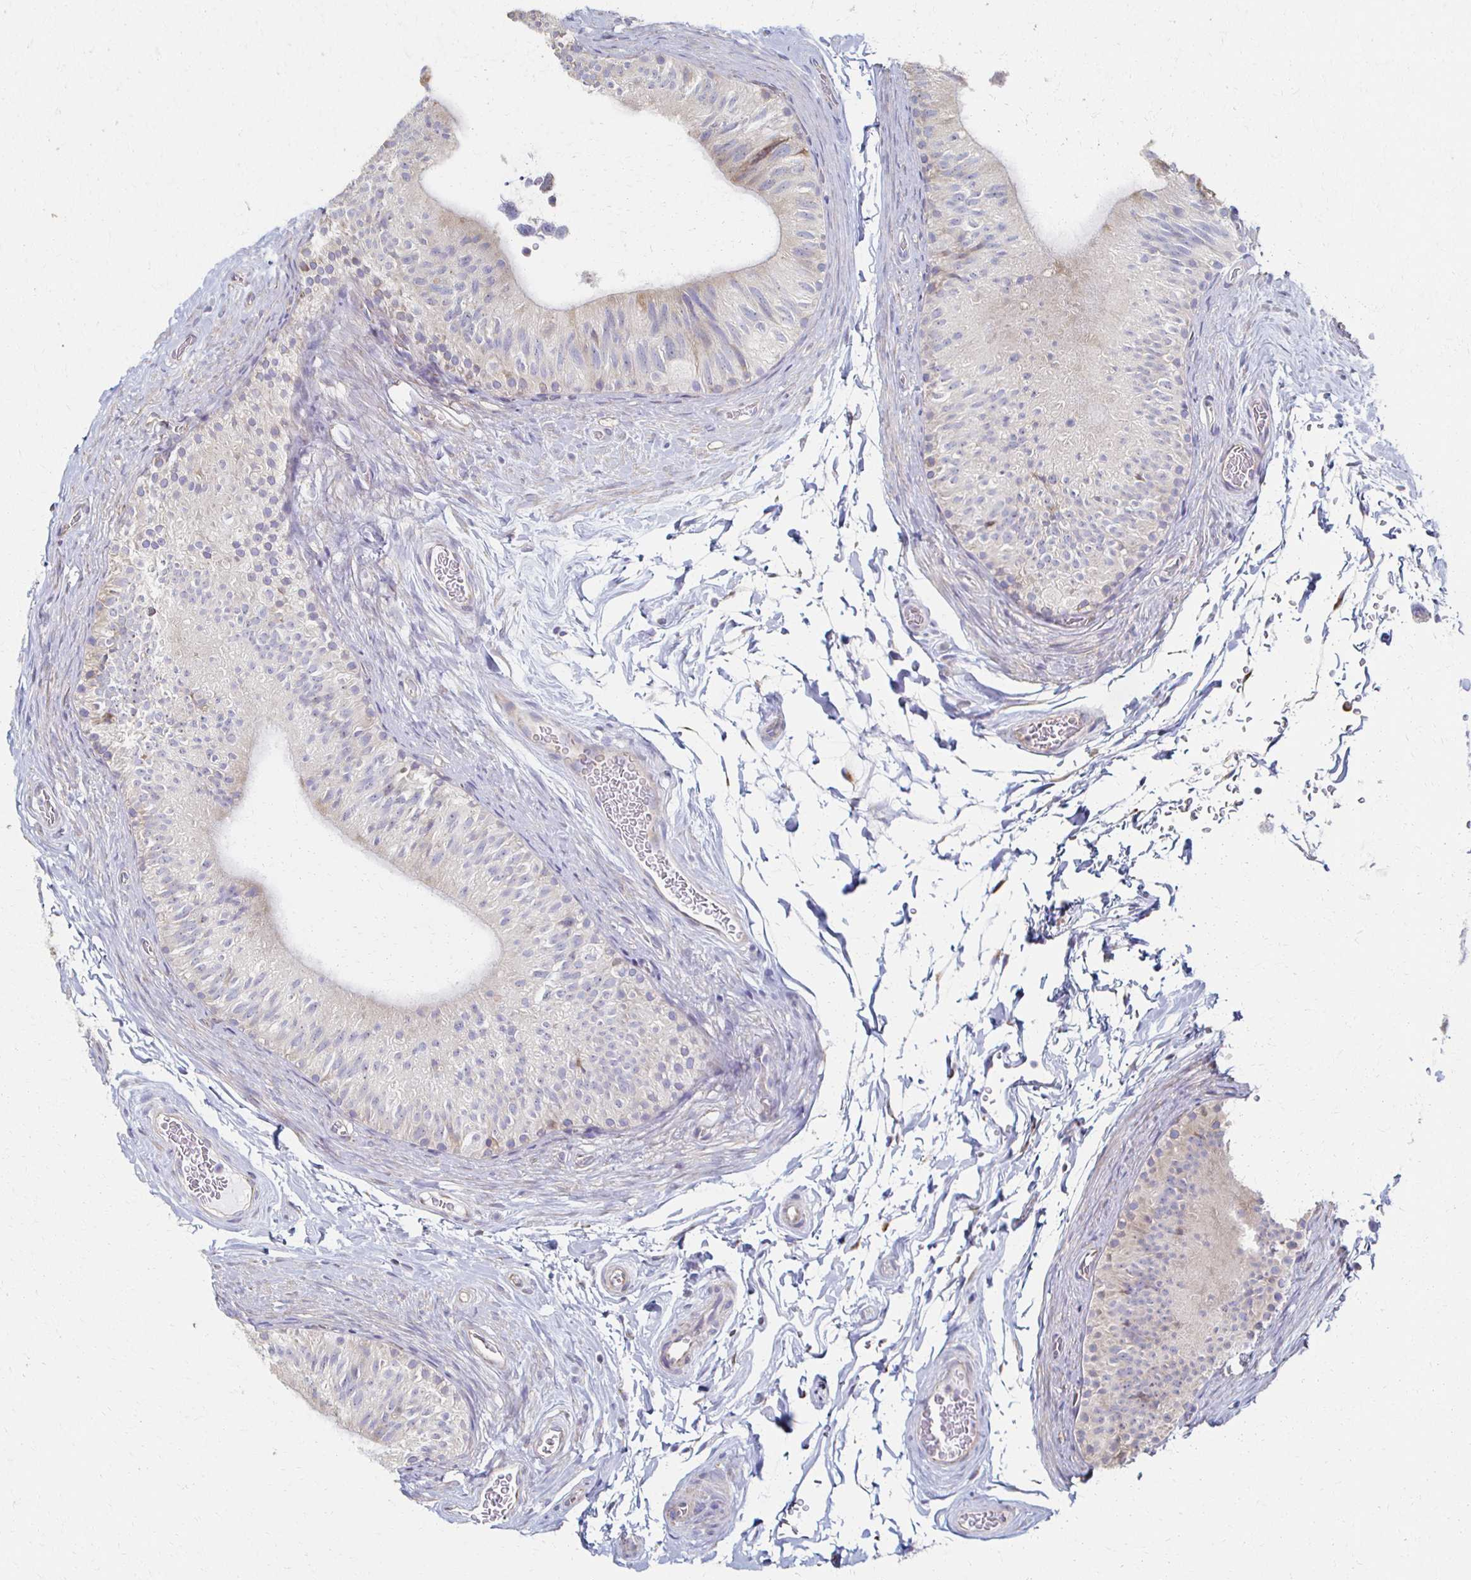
{"staining": {"intensity": "weak", "quantity": "<25%", "location": "cytoplasmic/membranous"}, "tissue": "epididymis", "cell_type": "Glandular cells", "image_type": "normal", "snomed": [{"axis": "morphology", "description": "Normal tissue, NOS"}, {"axis": "topography", "description": "Epididymis, spermatic cord, NOS"}, {"axis": "topography", "description": "Epididymis"}], "caption": "This image is of normal epididymis stained with IHC to label a protein in brown with the nuclei are counter-stained blue. There is no staining in glandular cells.", "gene": "ATP1A3", "patient": {"sex": "male", "age": 31}}